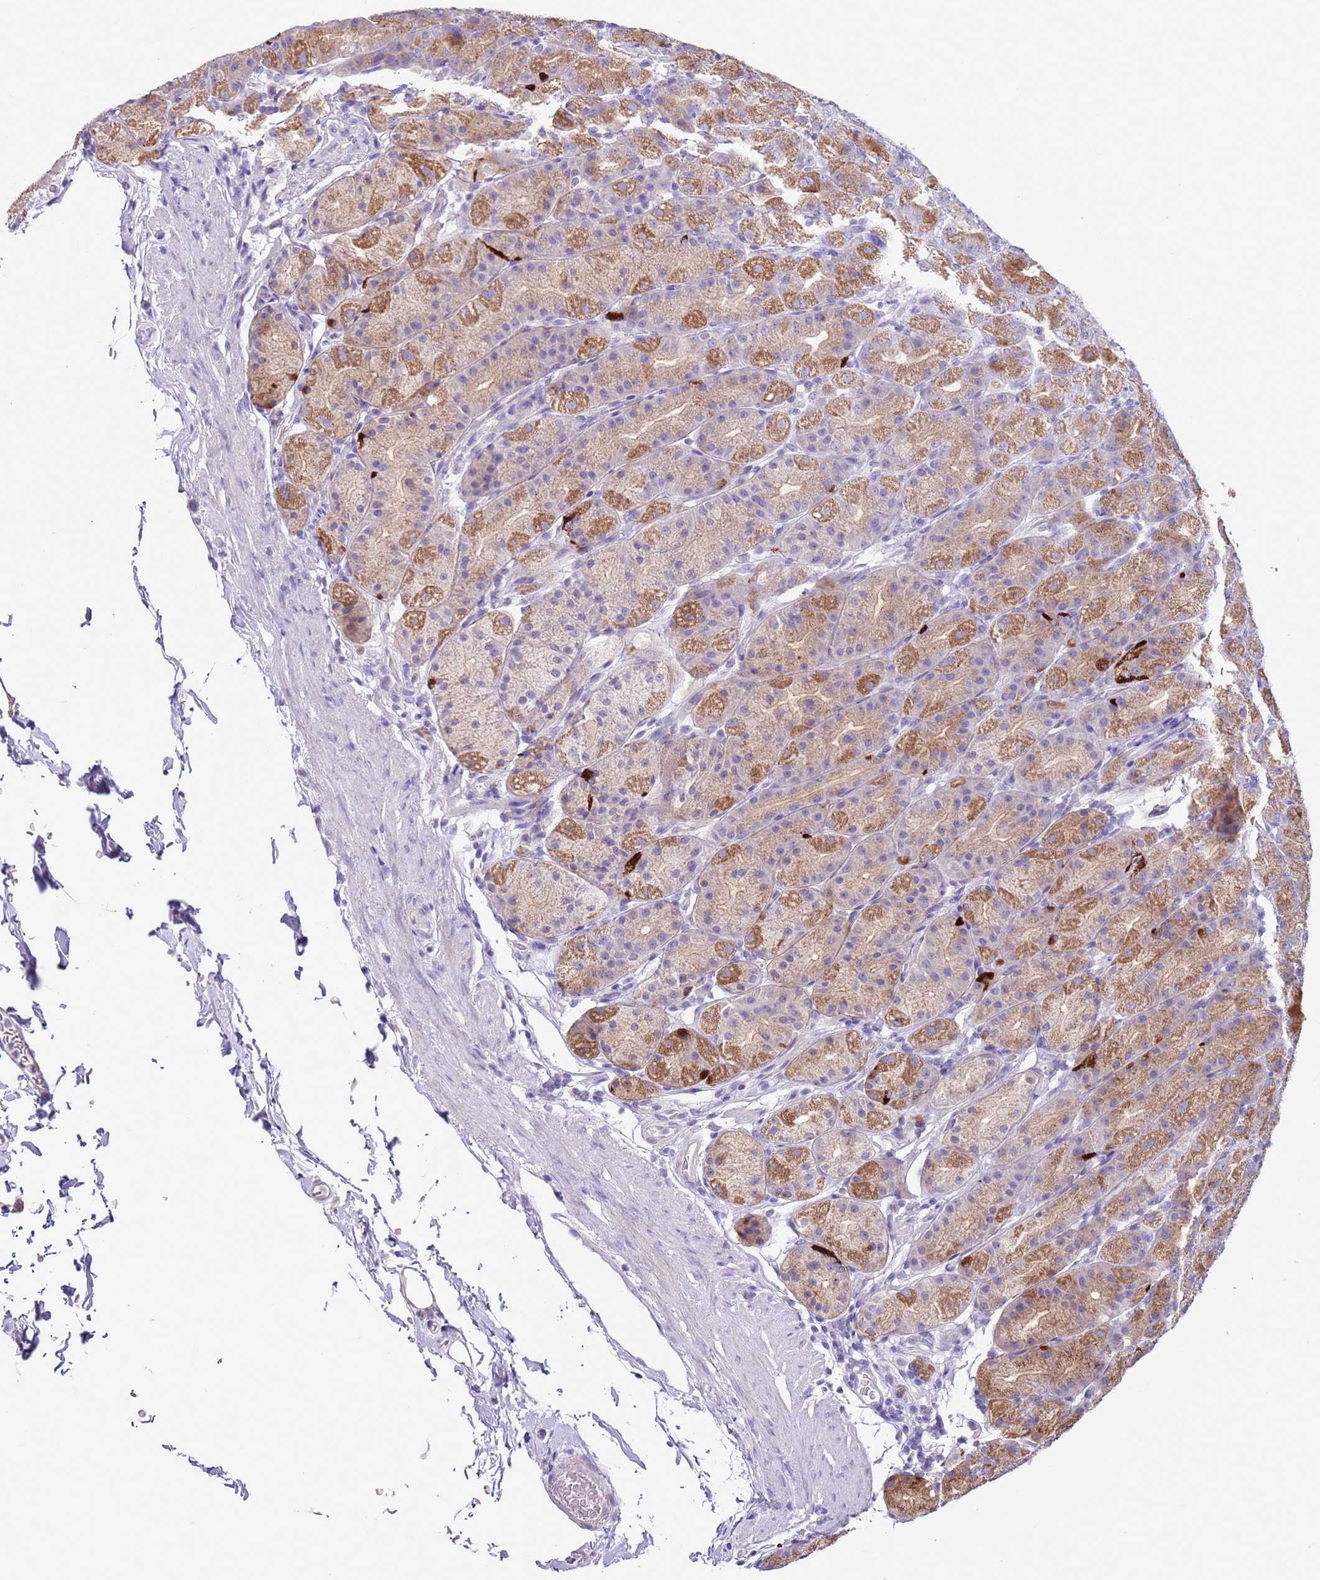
{"staining": {"intensity": "moderate", "quantity": ">75%", "location": "cytoplasmic/membranous"}, "tissue": "stomach", "cell_type": "Glandular cells", "image_type": "normal", "snomed": [{"axis": "morphology", "description": "Normal tissue, NOS"}, {"axis": "topography", "description": "Stomach, upper"}, {"axis": "topography", "description": "Stomach"}], "caption": "Immunohistochemical staining of normal stomach shows medium levels of moderate cytoplasmic/membranous staining in approximately >75% of glandular cells.", "gene": "ZNF697", "patient": {"sex": "male", "age": 68}}